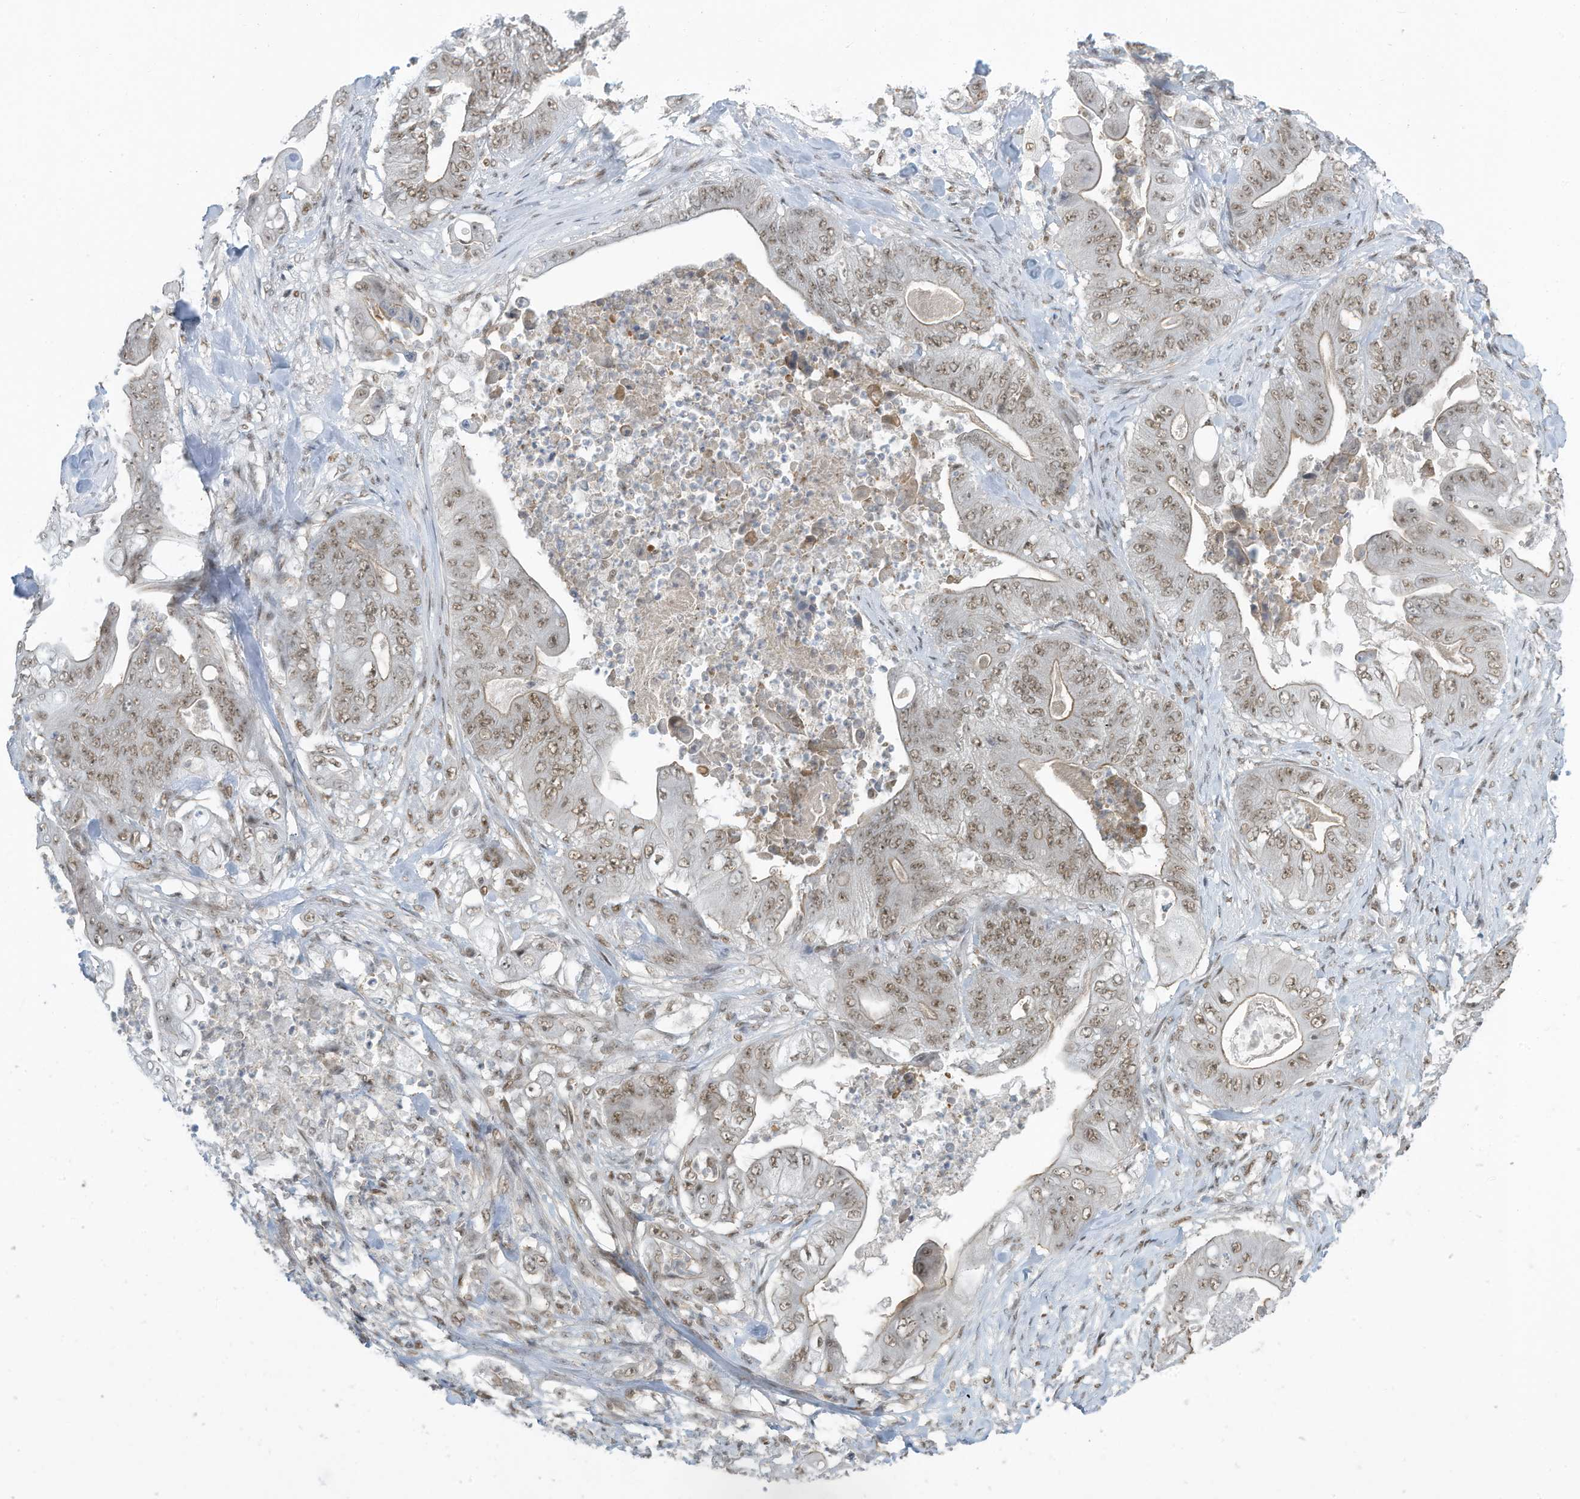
{"staining": {"intensity": "moderate", "quantity": ">75%", "location": "cytoplasmic/membranous,nuclear"}, "tissue": "stomach cancer", "cell_type": "Tumor cells", "image_type": "cancer", "snomed": [{"axis": "morphology", "description": "Adenocarcinoma, NOS"}, {"axis": "topography", "description": "Stomach"}], "caption": "DAB (3,3'-diaminobenzidine) immunohistochemical staining of stomach cancer shows moderate cytoplasmic/membranous and nuclear protein expression in approximately >75% of tumor cells.", "gene": "DBR1", "patient": {"sex": "female", "age": 73}}